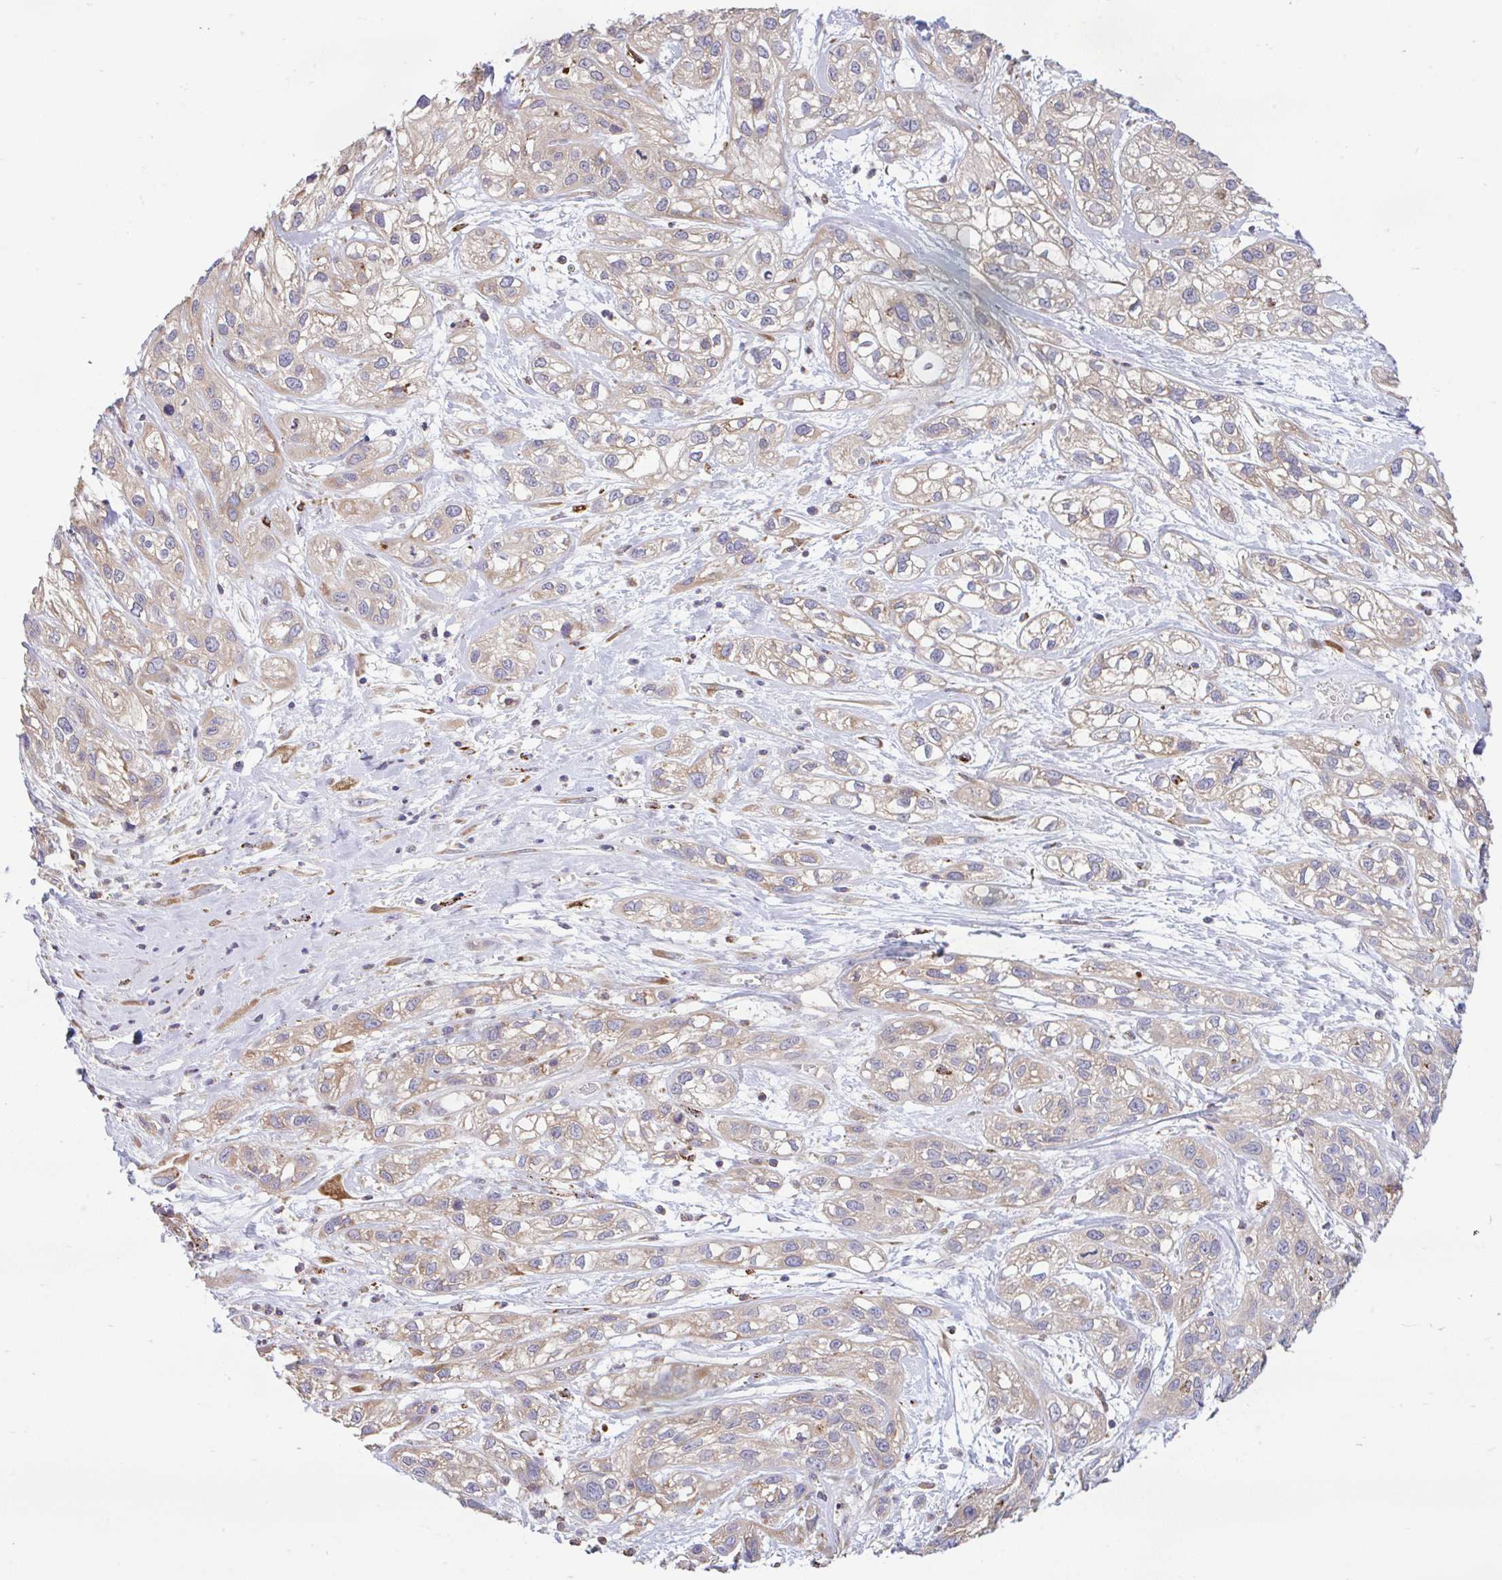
{"staining": {"intensity": "weak", "quantity": "25%-75%", "location": "cytoplasmic/membranous"}, "tissue": "skin cancer", "cell_type": "Tumor cells", "image_type": "cancer", "snomed": [{"axis": "morphology", "description": "Squamous cell carcinoma, NOS"}, {"axis": "topography", "description": "Skin"}], "caption": "Squamous cell carcinoma (skin) stained with immunohistochemistry exhibits weak cytoplasmic/membranous expression in approximately 25%-75% of tumor cells.", "gene": "RALBP1", "patient": {"sex": "male", "age": 82}}